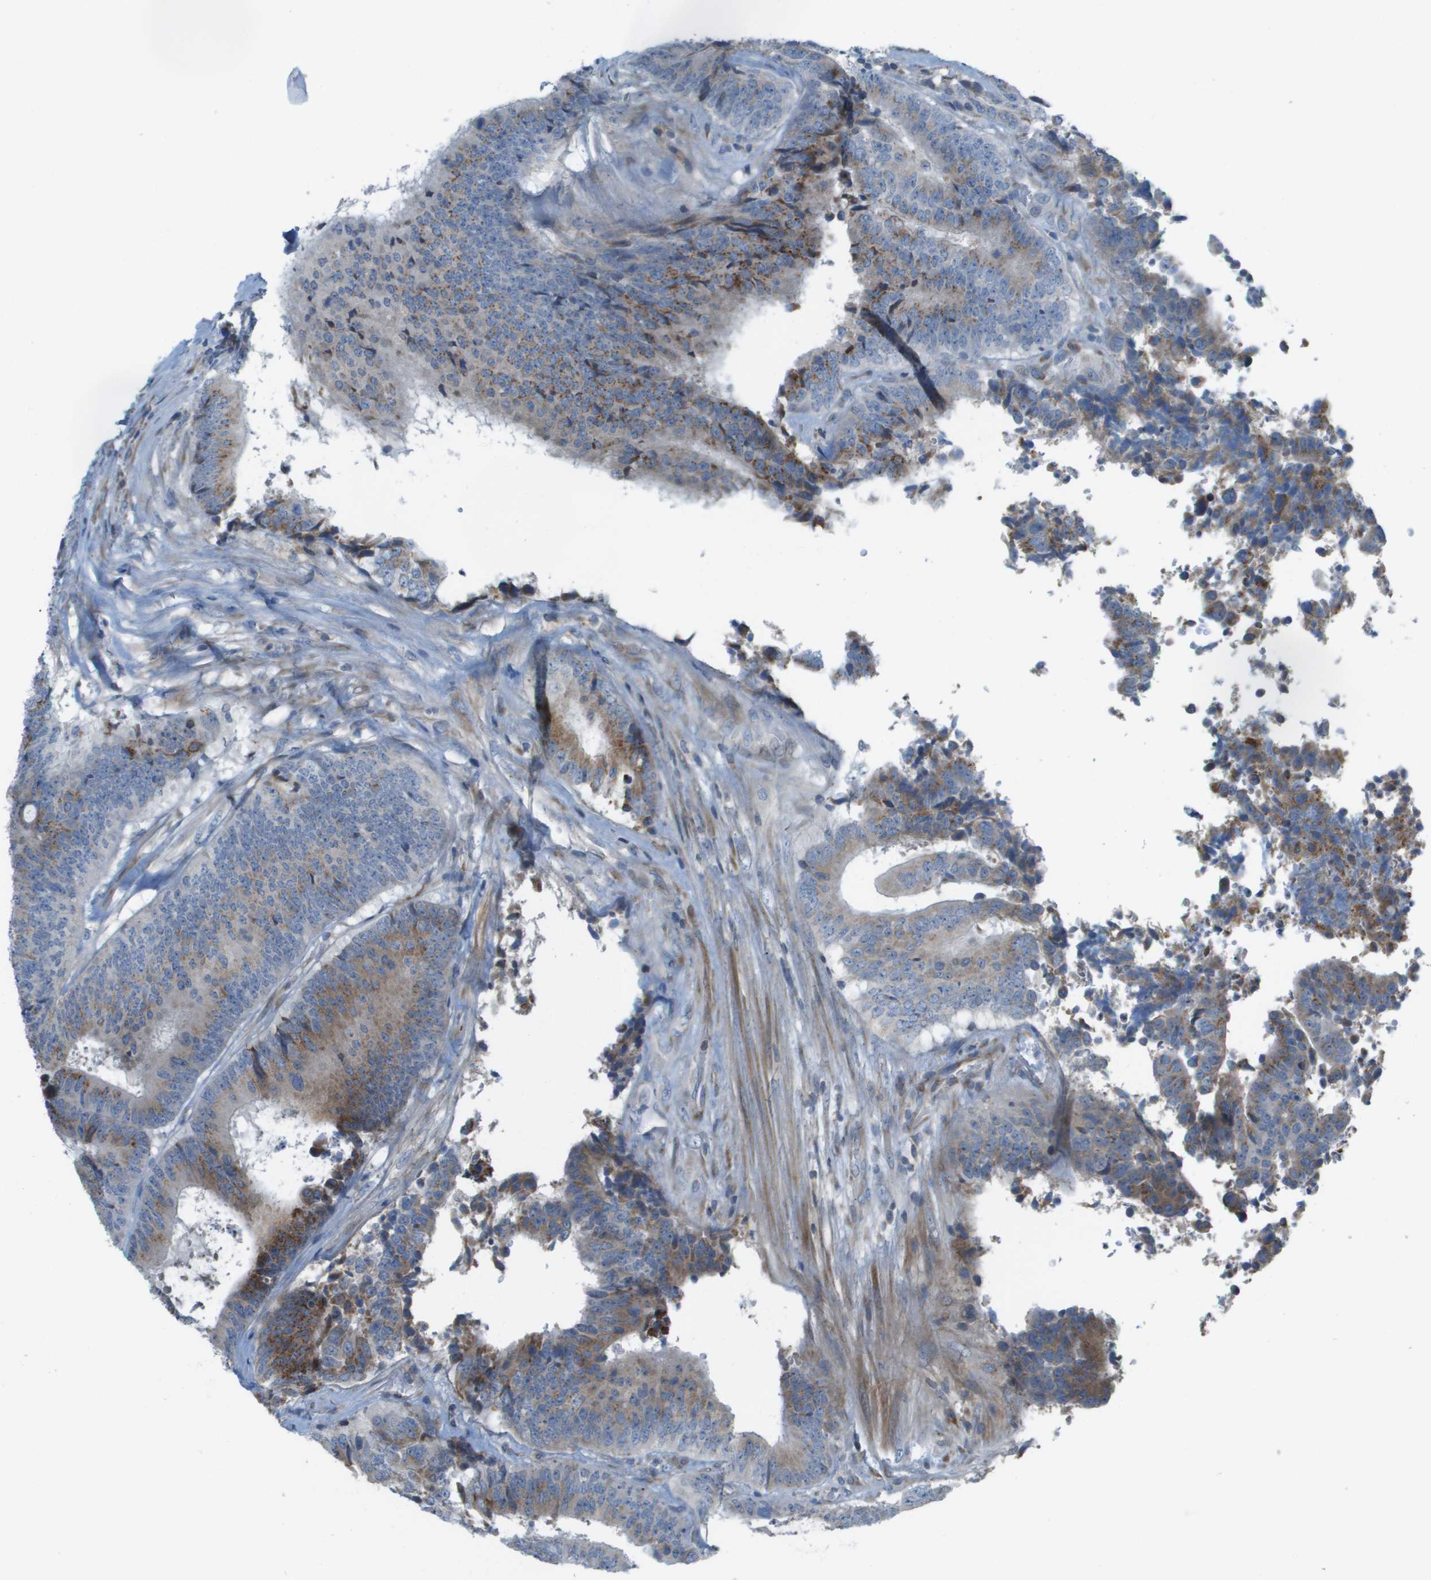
{"staining": {"intensity": "moderate", "quantity": "25%-75%", "location": "cytoplasmic/membranous"}, "tissue": "colorectal cancer", "cell_type": "Tumor cells", "image_type": "cancer", "snomed": [{"axis": "morphology", "description": "Adenocarcinoma, NOS"}, {"axis": "topography", "description": "Rectum"}], "caption": "Colorectal adenocarcinoma stained for a protein (brown) displays moderate cytoplasmic/membranous positive positivity in approximately 25%-75% of tumor cells.", "gene": "GALNT6", "patient": {"sex": "male", "age": 72}}